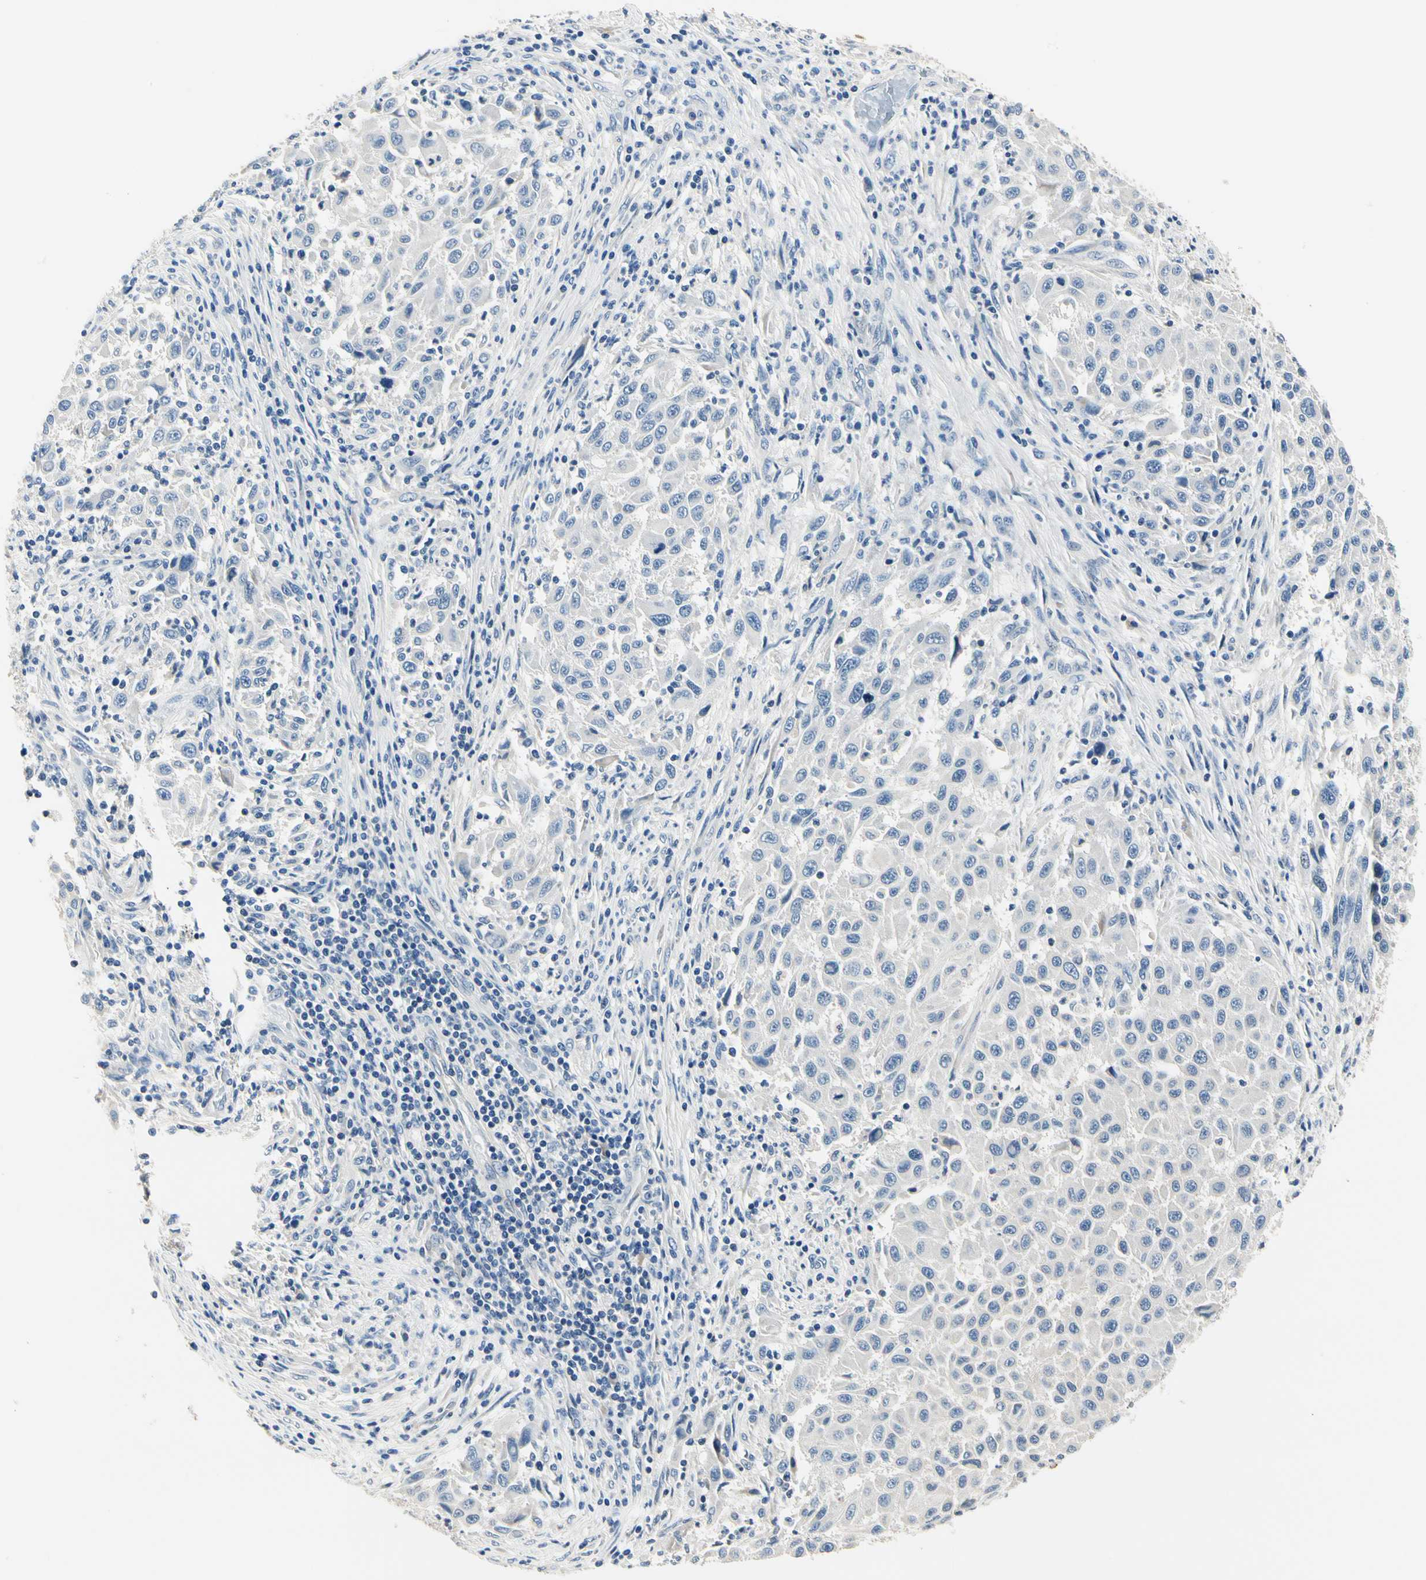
{"staining": {"intensity": "negative", "quantity": "none", "location": "none"}, "tissue": "melanoma", "cell_type": "Tumor cells", "image_type": "cancer", "snomed": [{"axis": "morphology", "description": "Malignant melanoma, Metastatic site"}, {"axis": "topography", "description": "Lymph node"}], "caption": "Immunohistochemistry (IHC) photomicrograph of neoplastic tissue: human malignant melanoma (metastatic site) stained with DAB exhibits no significant protein positivity in tumor cells.", "gene": "TGFBR3", "patient": {"sex": "male", "age": 61}}